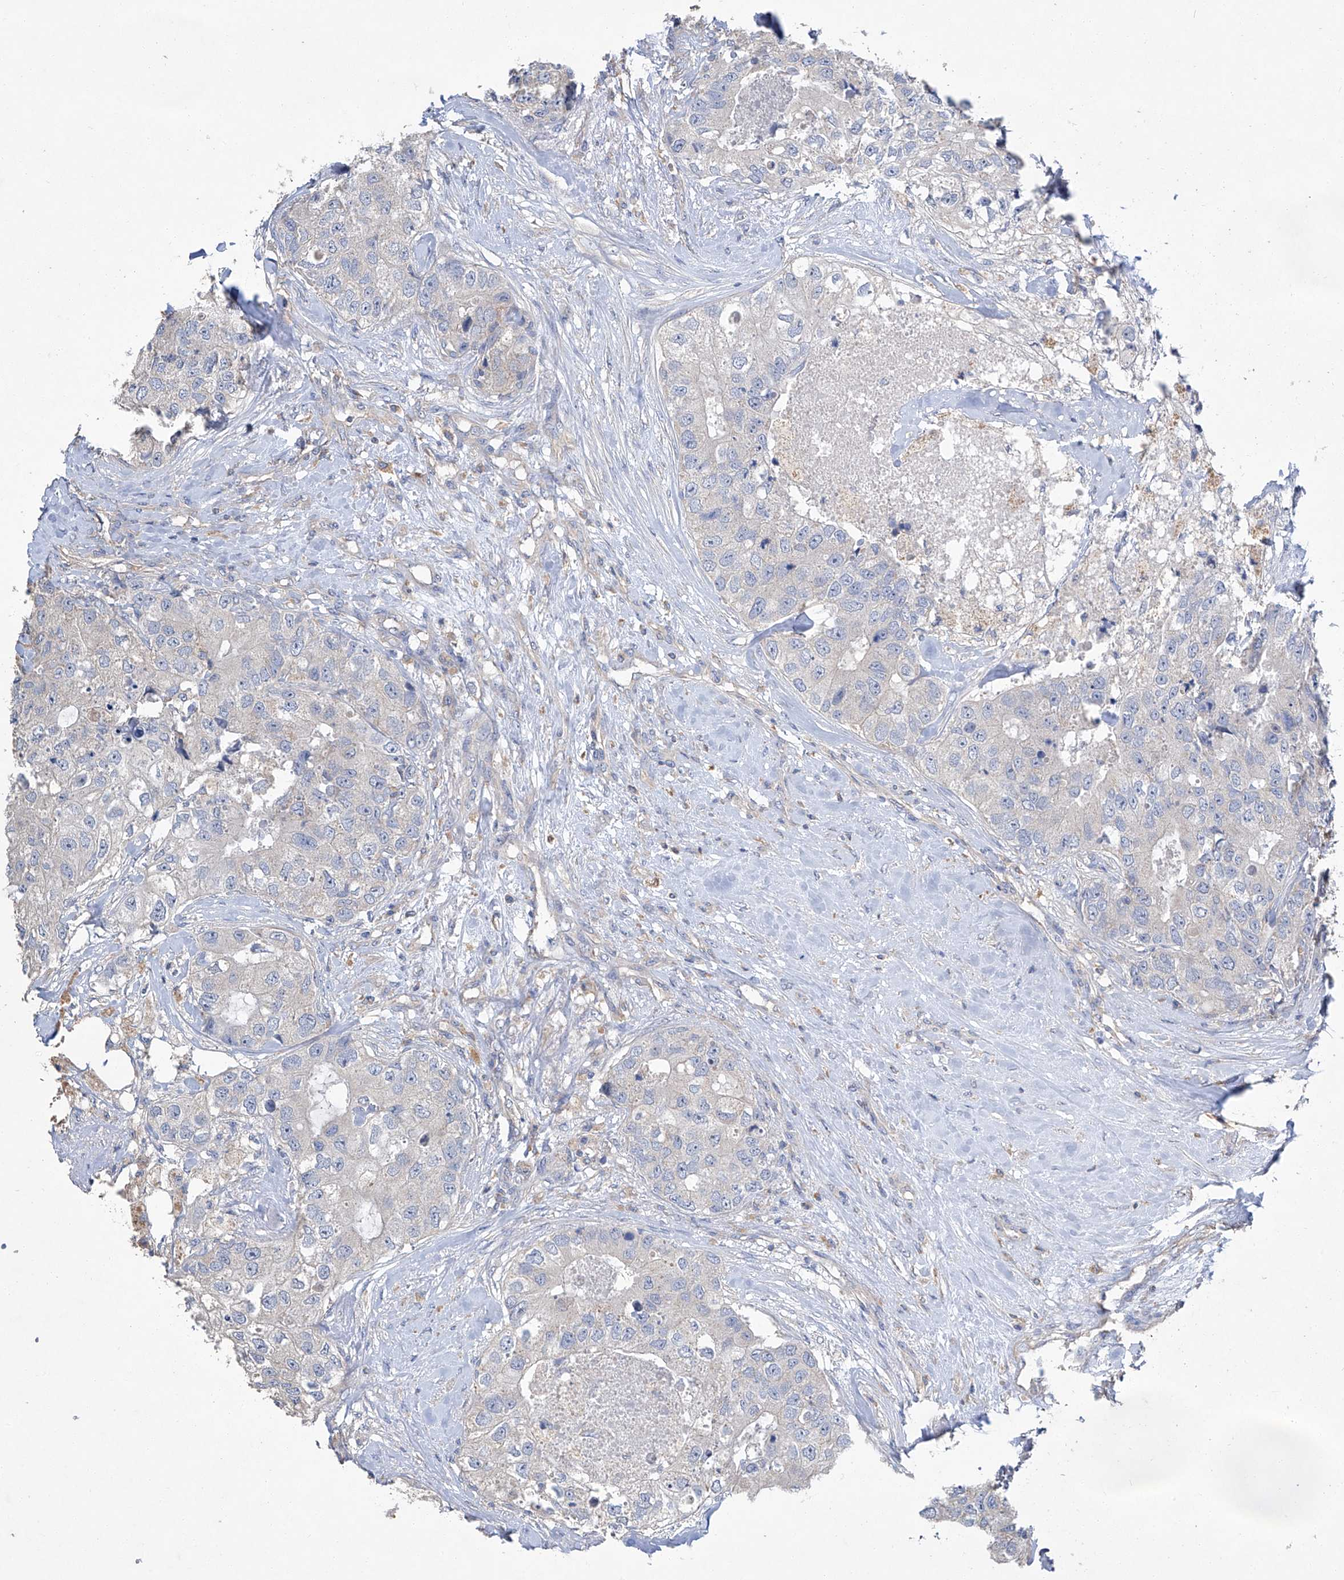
{"staining": {"intensity": "negative", "quantity": "none", "location": "none"}, "tissue": "breast cancer", "cell_type": "Tumor cells", "image_type": "cancer", "snomed": [{"axis": "morphology", "description": "Duct carcinoma"}, {"axis": "topography", "description": "Breast"}], "caption": "Tumor cells show no significant expression in breast cancer (infiltrating ductal carcinoma).", "gene": "AMD1", "patient": {"sex": "female", "age": 62}}